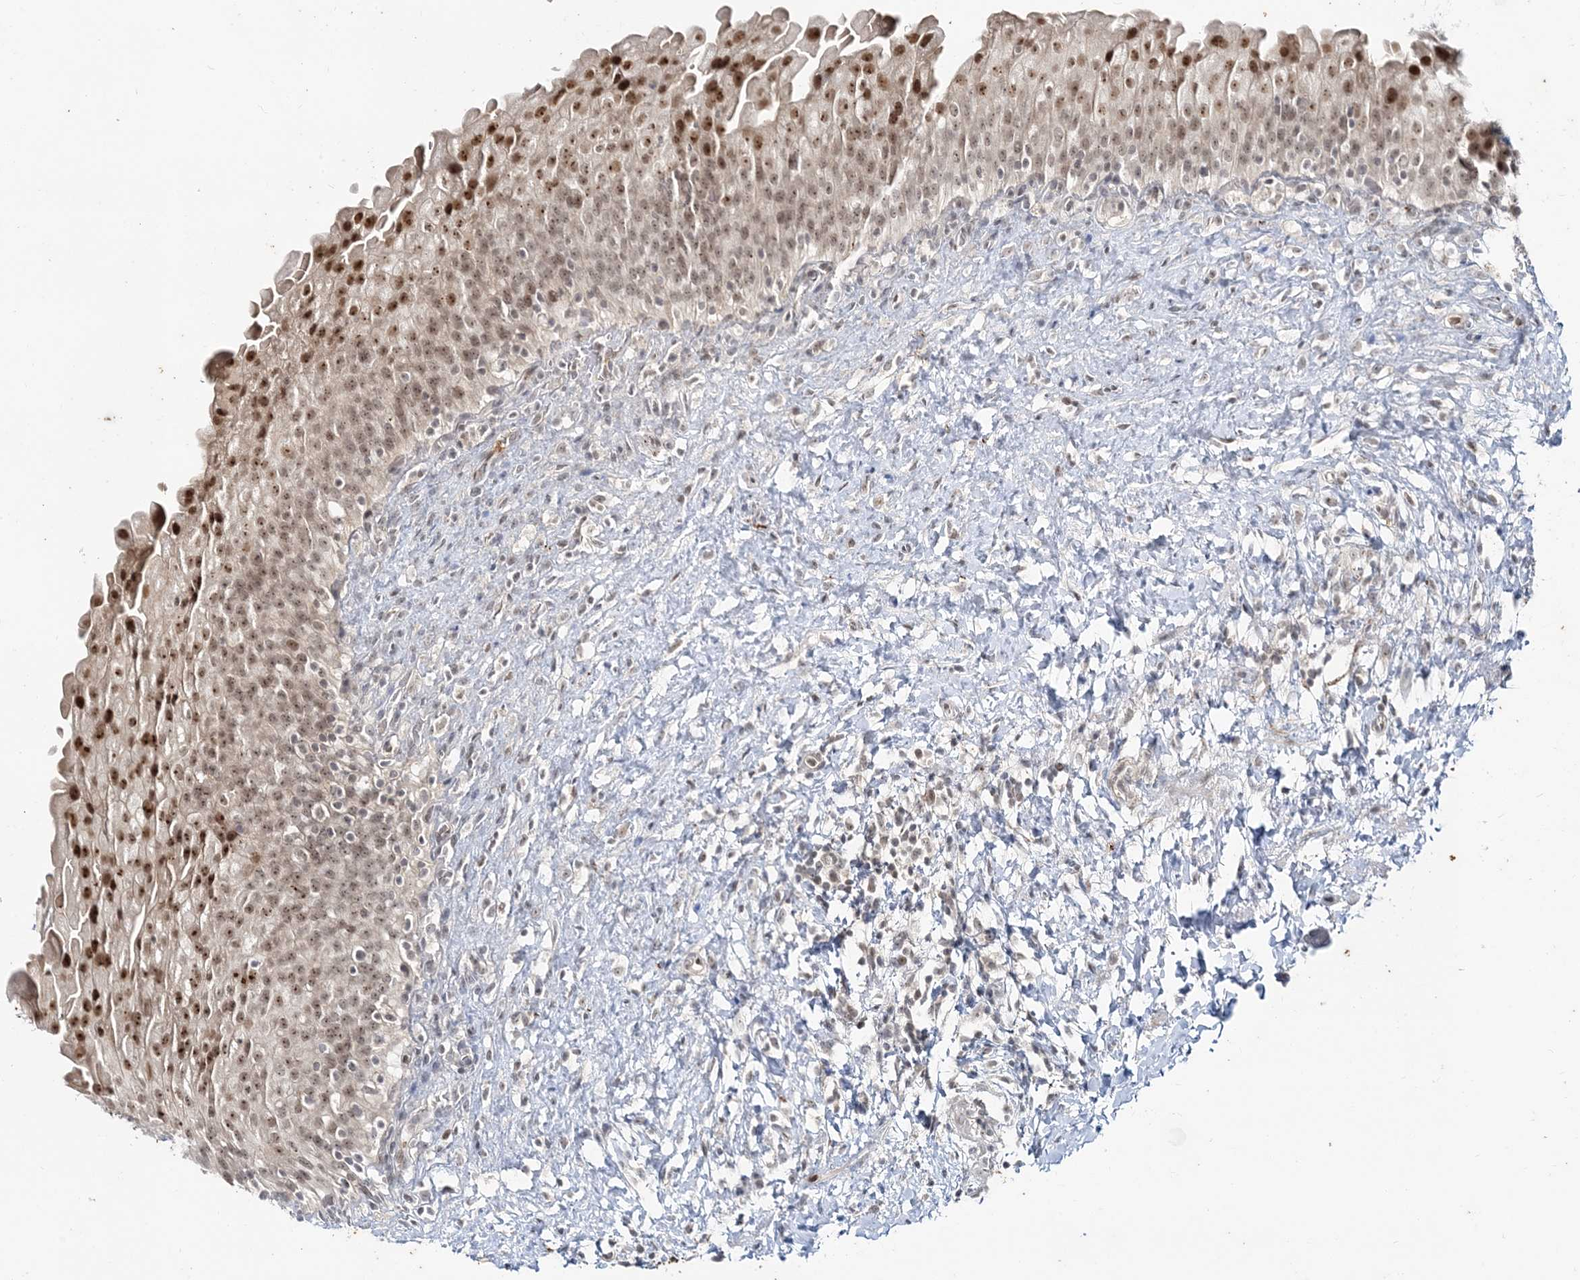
{"staining": {"intensity": "strong", "quantity": "25%-75%", "location": "nuclear"}, "tissue": "urinary bladder", "cell_type": "Urothelial cells", "image_type": "normal", "snomed": [{"axis": "morphology", "description": "Normal tissue, NOS"}, {"axis": "topography", "description": "Urinary bladder"}], "caption": "Brown immunohistochemical staining in unremarkable urinary bladder exhibits strong nuclear expression in about 25%-75% of urothelial cells. (DAB (3,3'-diaminobenzidine) IHC, brown staining for protein, blue staining for nuclei).", "gene": "LEXM", "patient": {"sex": "female", "age": 27}}